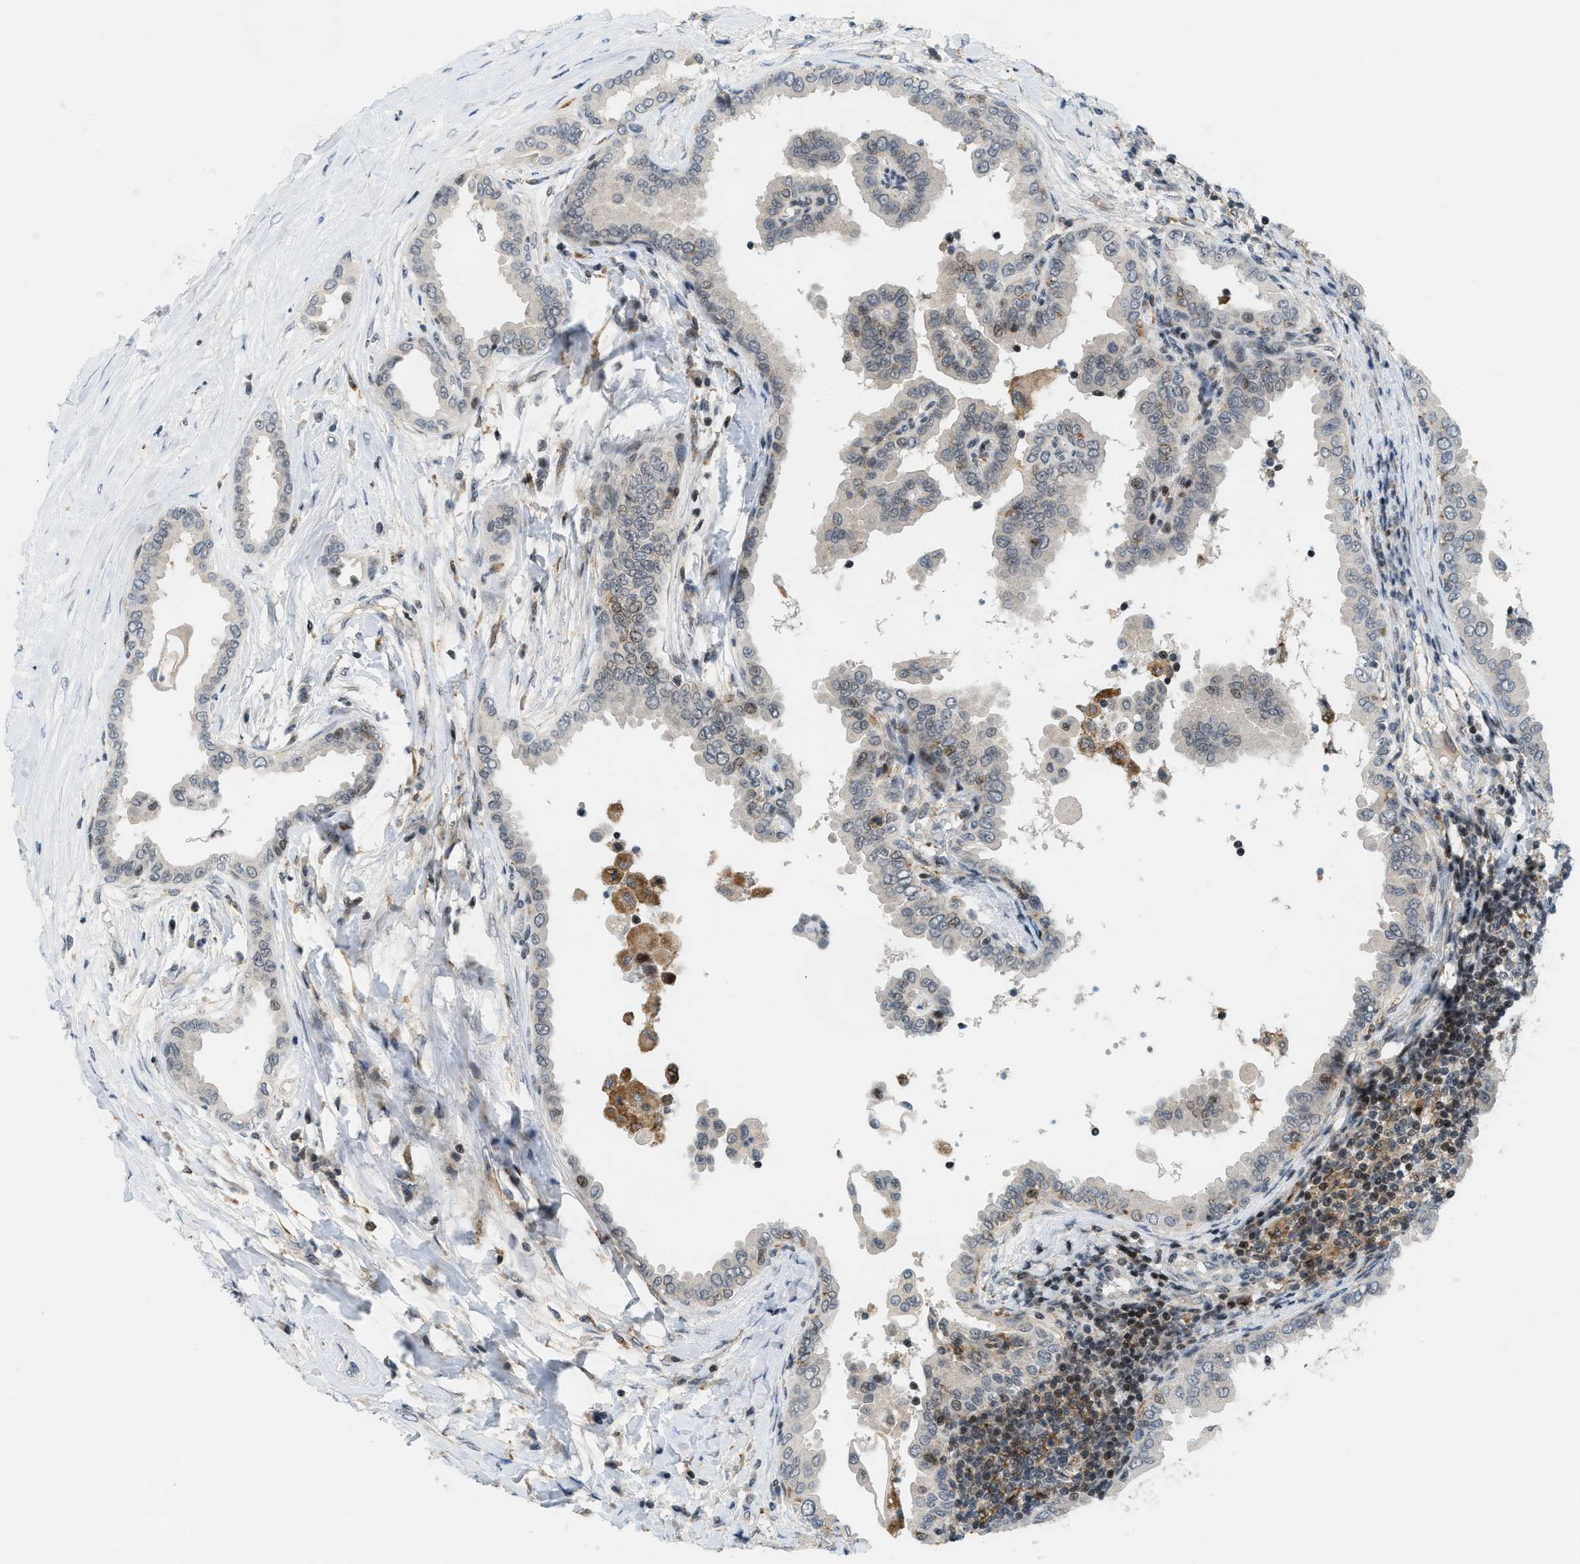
{"staining": {"intensity": "weak", "quantity": "<25%", "location": "nuclear"}, "tissue": "thyroid cancer", "cell_type": "Tumor cells", "image_type": "cancer", "snomed": [{"axis": "morphology", "description": "Papillary adenocarcinoma, NOS"}, {"axis": "topography", "description": "Thyroid gland"}], "caption": "DAB (3,3'-diaminobenzidine) immunohistochemical staining of human thyroid cancer (papillary adenocarcinoma) exhibits no significant positivity in tumor cells. (DAB (3,3'-diaminobenzidine) immunohistochemistry (IHC), high magnification).", "gene": "ING1", "patient": {"sex": "male", "age": 33}}